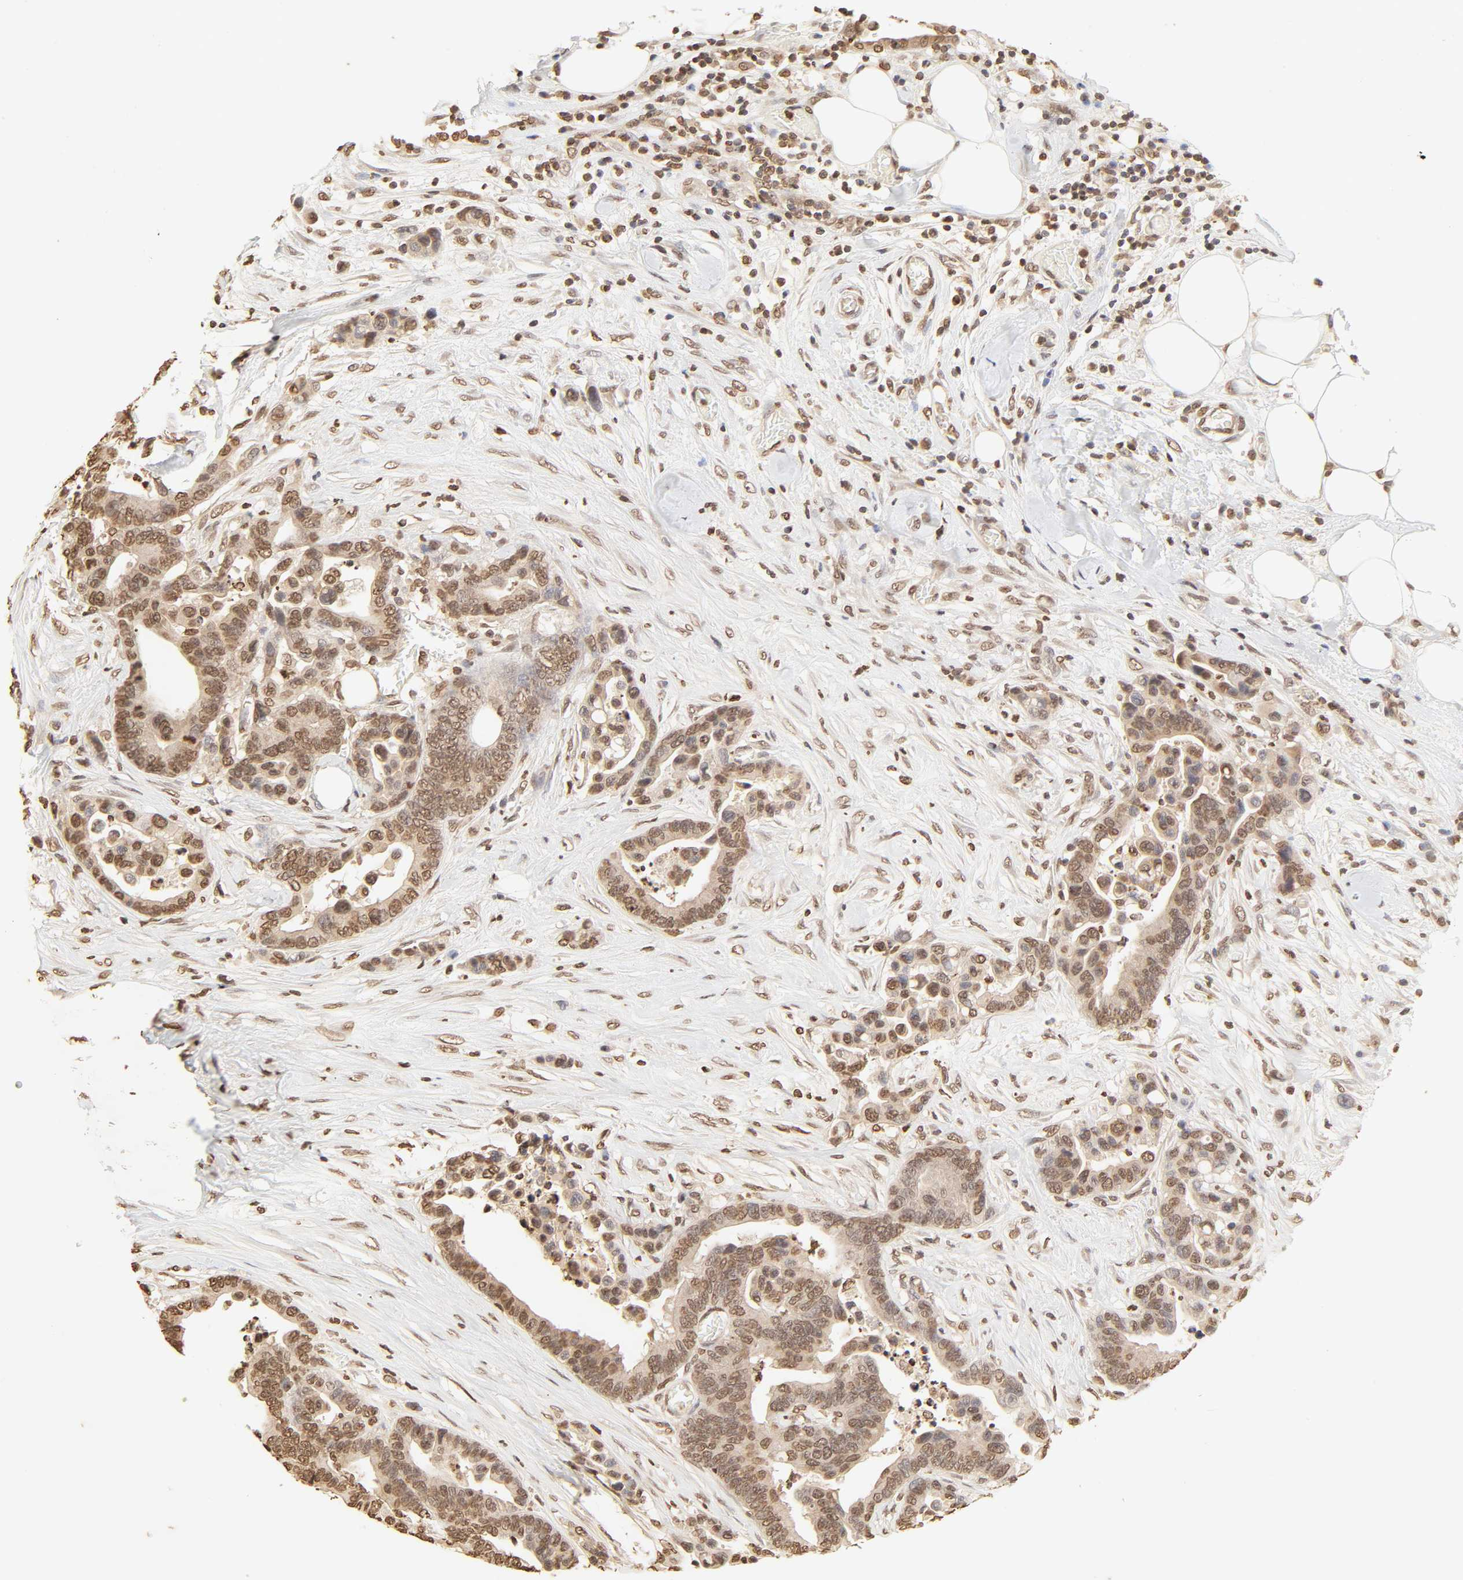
{"staining": {"intensity": "moderate", "quantity": ">75%", "location": "cytoplasmic/membranous,nuclear"}, "tissue": "colorectal cancer", "cell_type": "Tumor cells", "image_type": "cancer", "snomed": [{"axis": "morphology", "description": "Adenocarcinoma, NOS"}, {"axis": "topography", "description": "Colon"}], "caption": "IHC histopathology image of neoplastic tissue: human colorectal cancer (adenocarcinoma) stained using immunohistochemistry (IHC) reveals medium levels of moderate protein expression localized specifically in the cytoplasmic/membranous and nuclear of tumor cells, appearing as a cytoplasmic/membranous and nuclear brown color.", "gene": "TBL1X", "patient": {"sex": "male", "age": 82}}